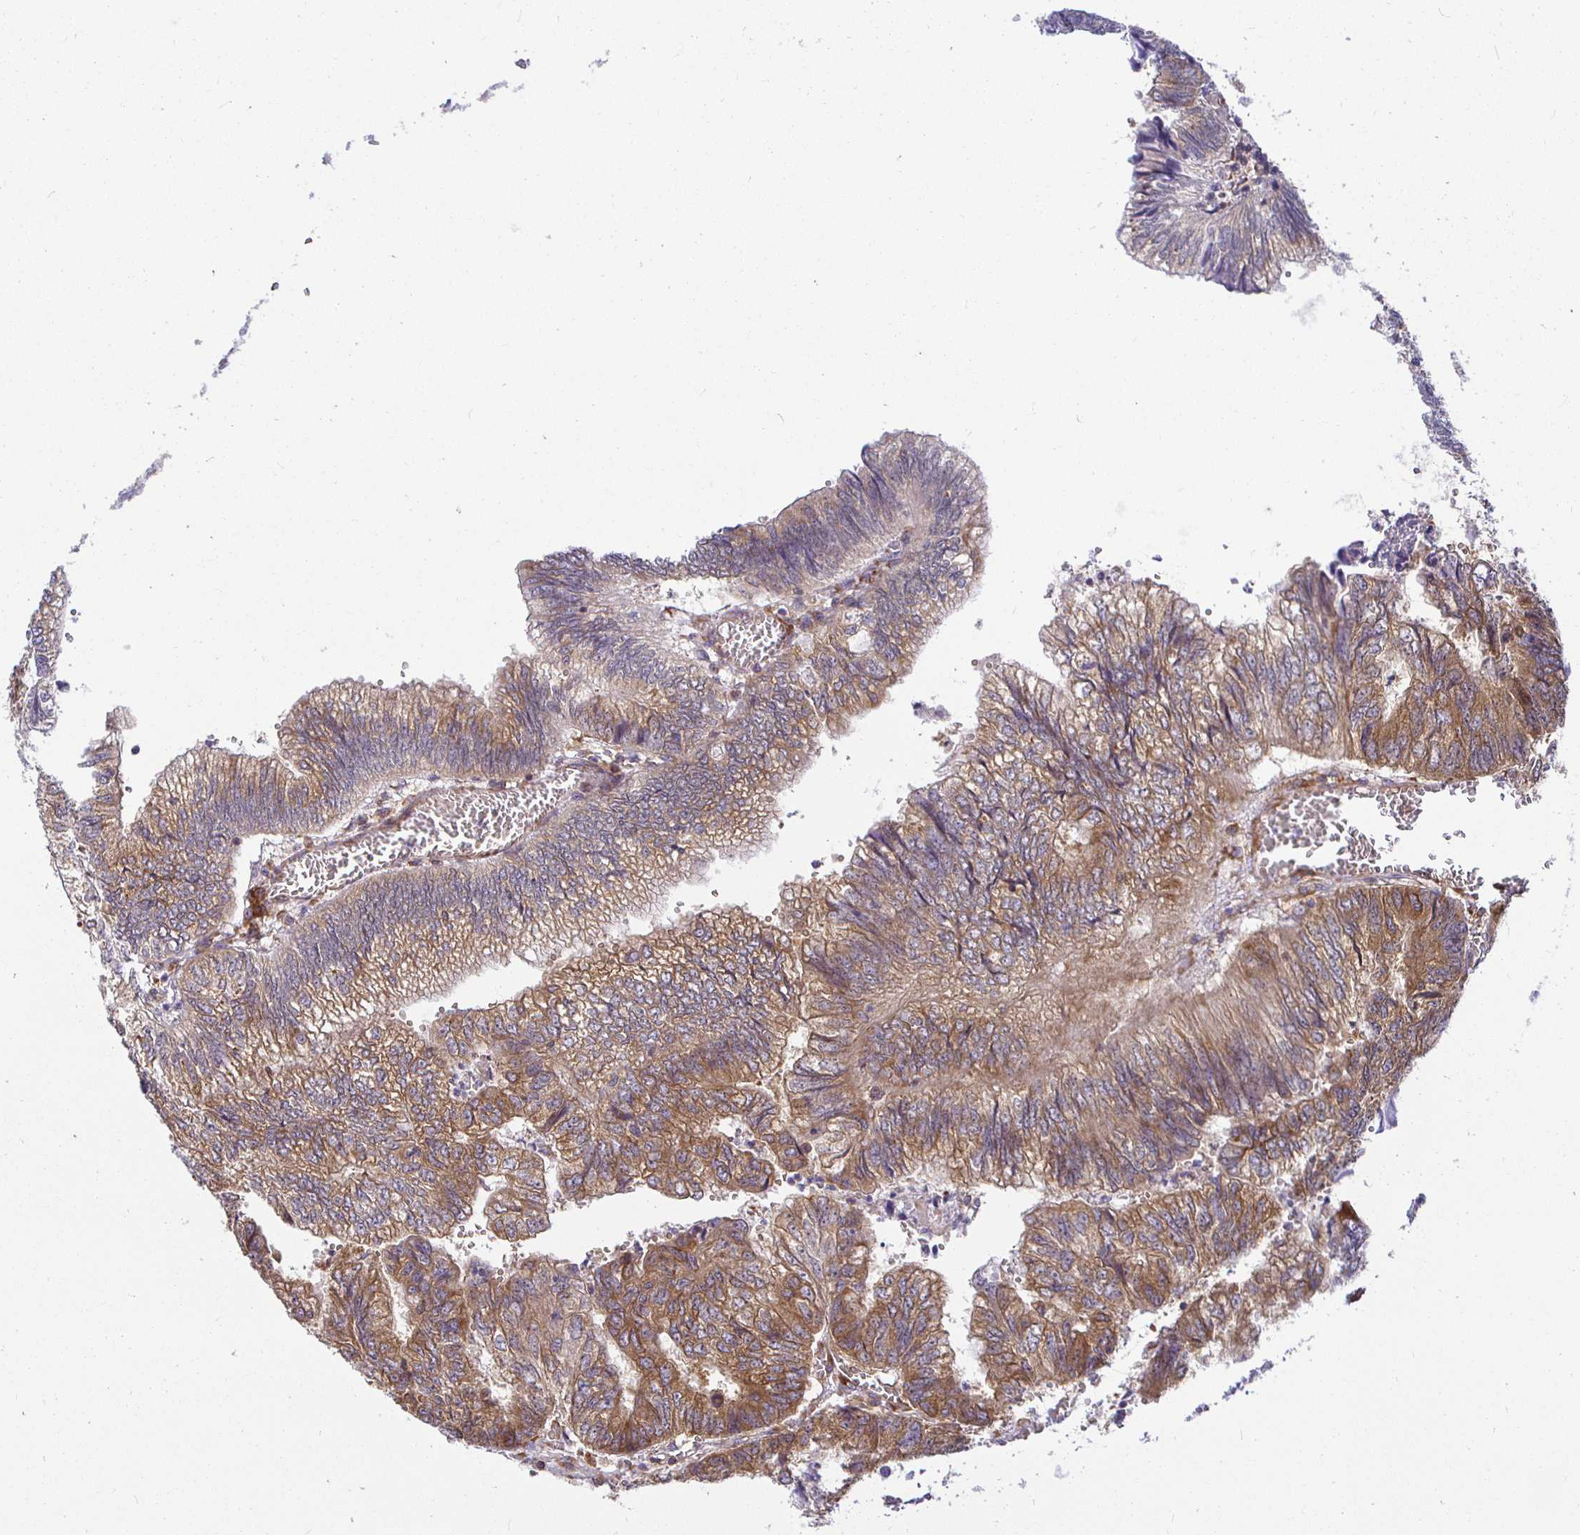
{"staining": {"intensity": "moderate", "quantity": ">75%", "location": "cytoplasmic/membranous"}, "tissue": "colorectal cancer", "cell_type": "Tumor cells", "image_type": "cancer", "snomed": [{"axis": "morphology", "description": "Adenocarcinoma, NOS"}, {"axis": "topography", "description": "Colon"}], "caption": "Immunohistochemical staining of human colorectal adenocarcinoma displays medium levels of moderate cytoplasmic/membranous staining in approximately >75% of tumor cells.", "gene": "IRAK1", "patient": {"sex": "male", "age": 86}}